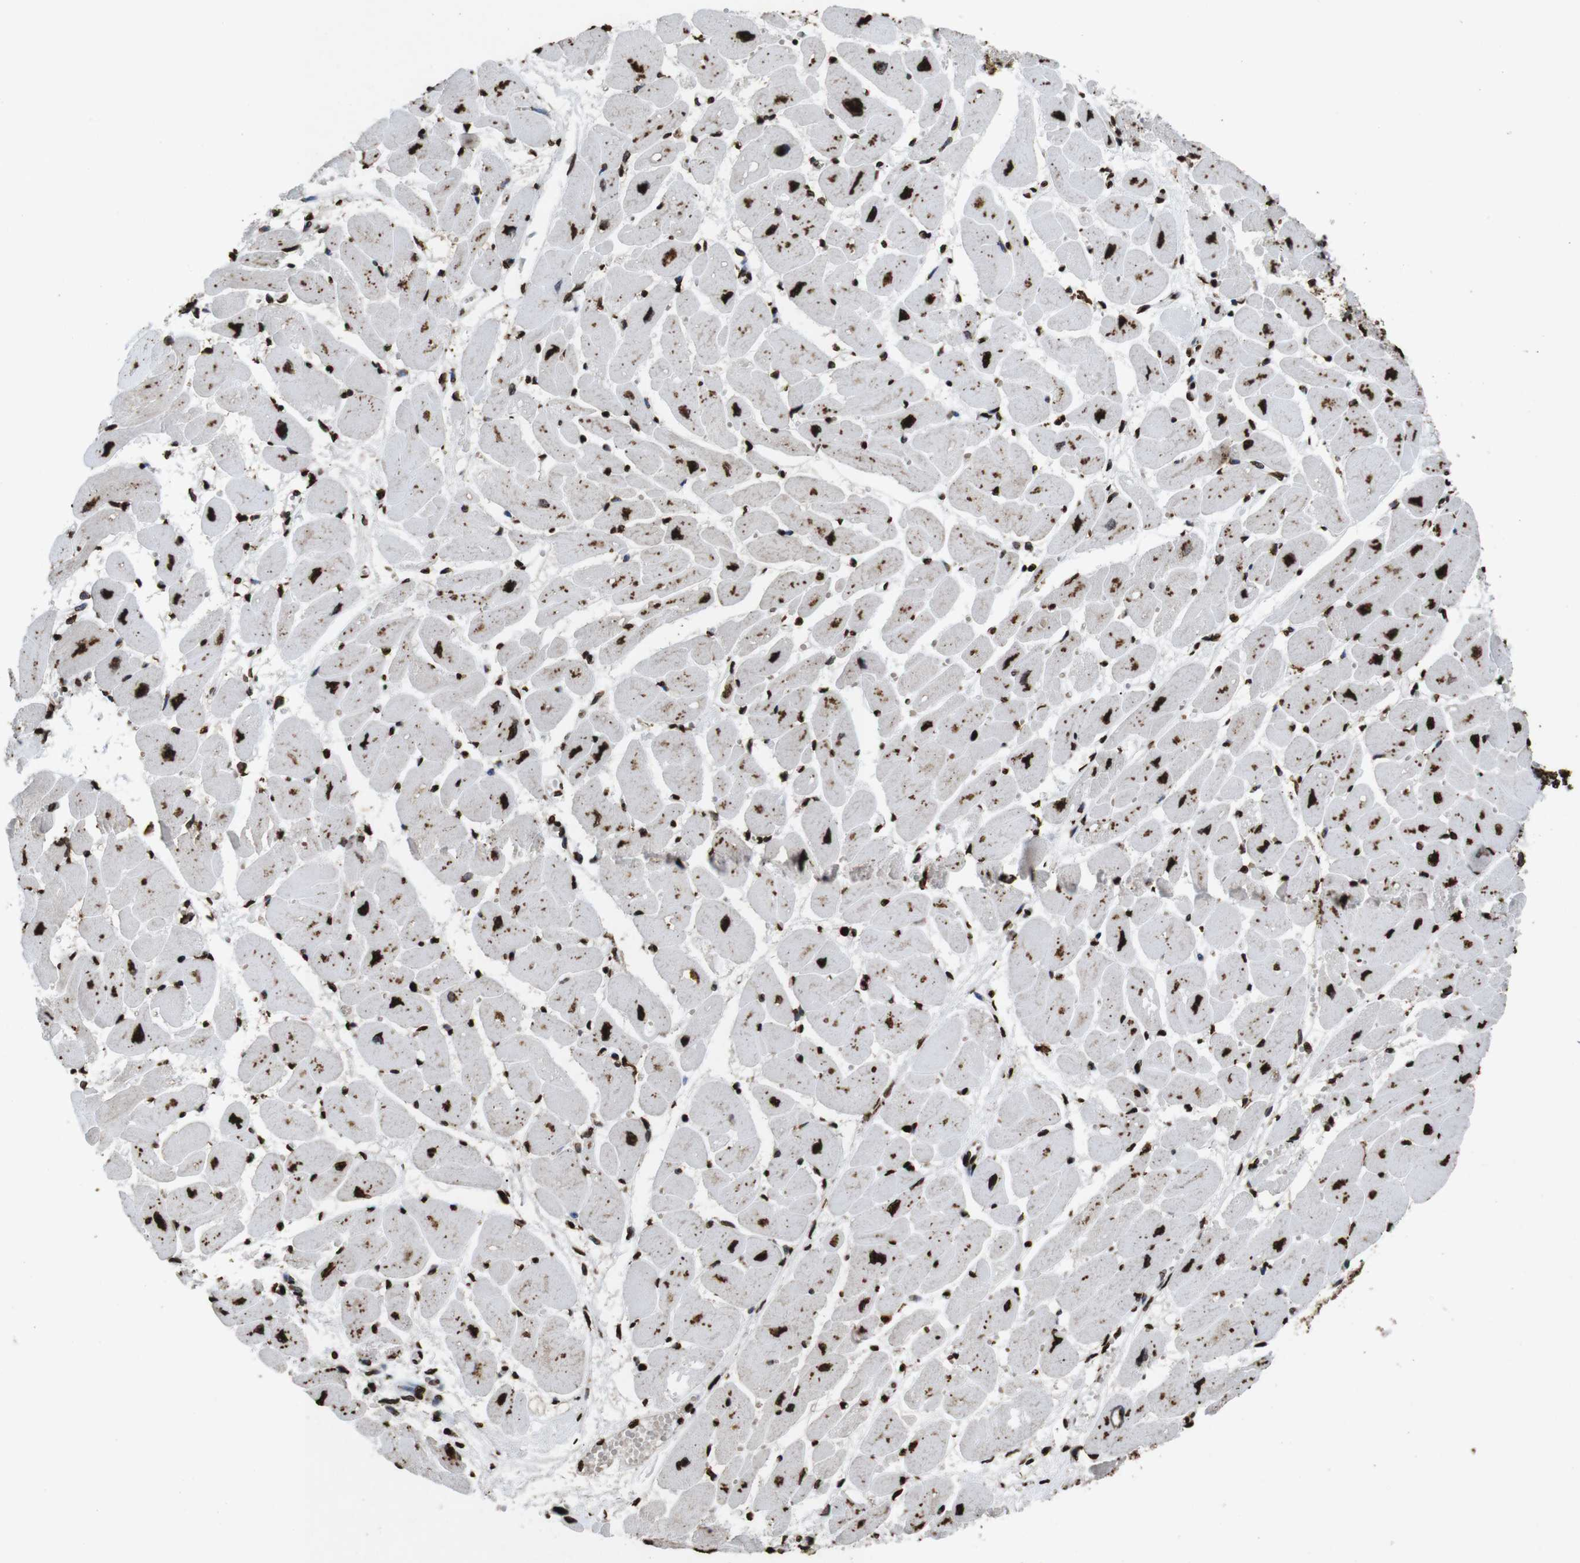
{"staining": {"intensity": "strong", "quantity": ">75%", "location": "nuclear"}, "tissue": "heart muscle", "cell_type": "Cardiomyocytes", "image_type": "normal", "snomed": [{"axis": "morphology", "description": "Normal tissue, NOS"}, {"axis": "topography", "description": "Heart"}], "caption": "Protein expression analysis of benign heart muscle displays strong nuclear positivity in approximately >75% of cardiomyocytes.", "gene": "MDM2", "patient": {"sex": "female", "age": 54}}